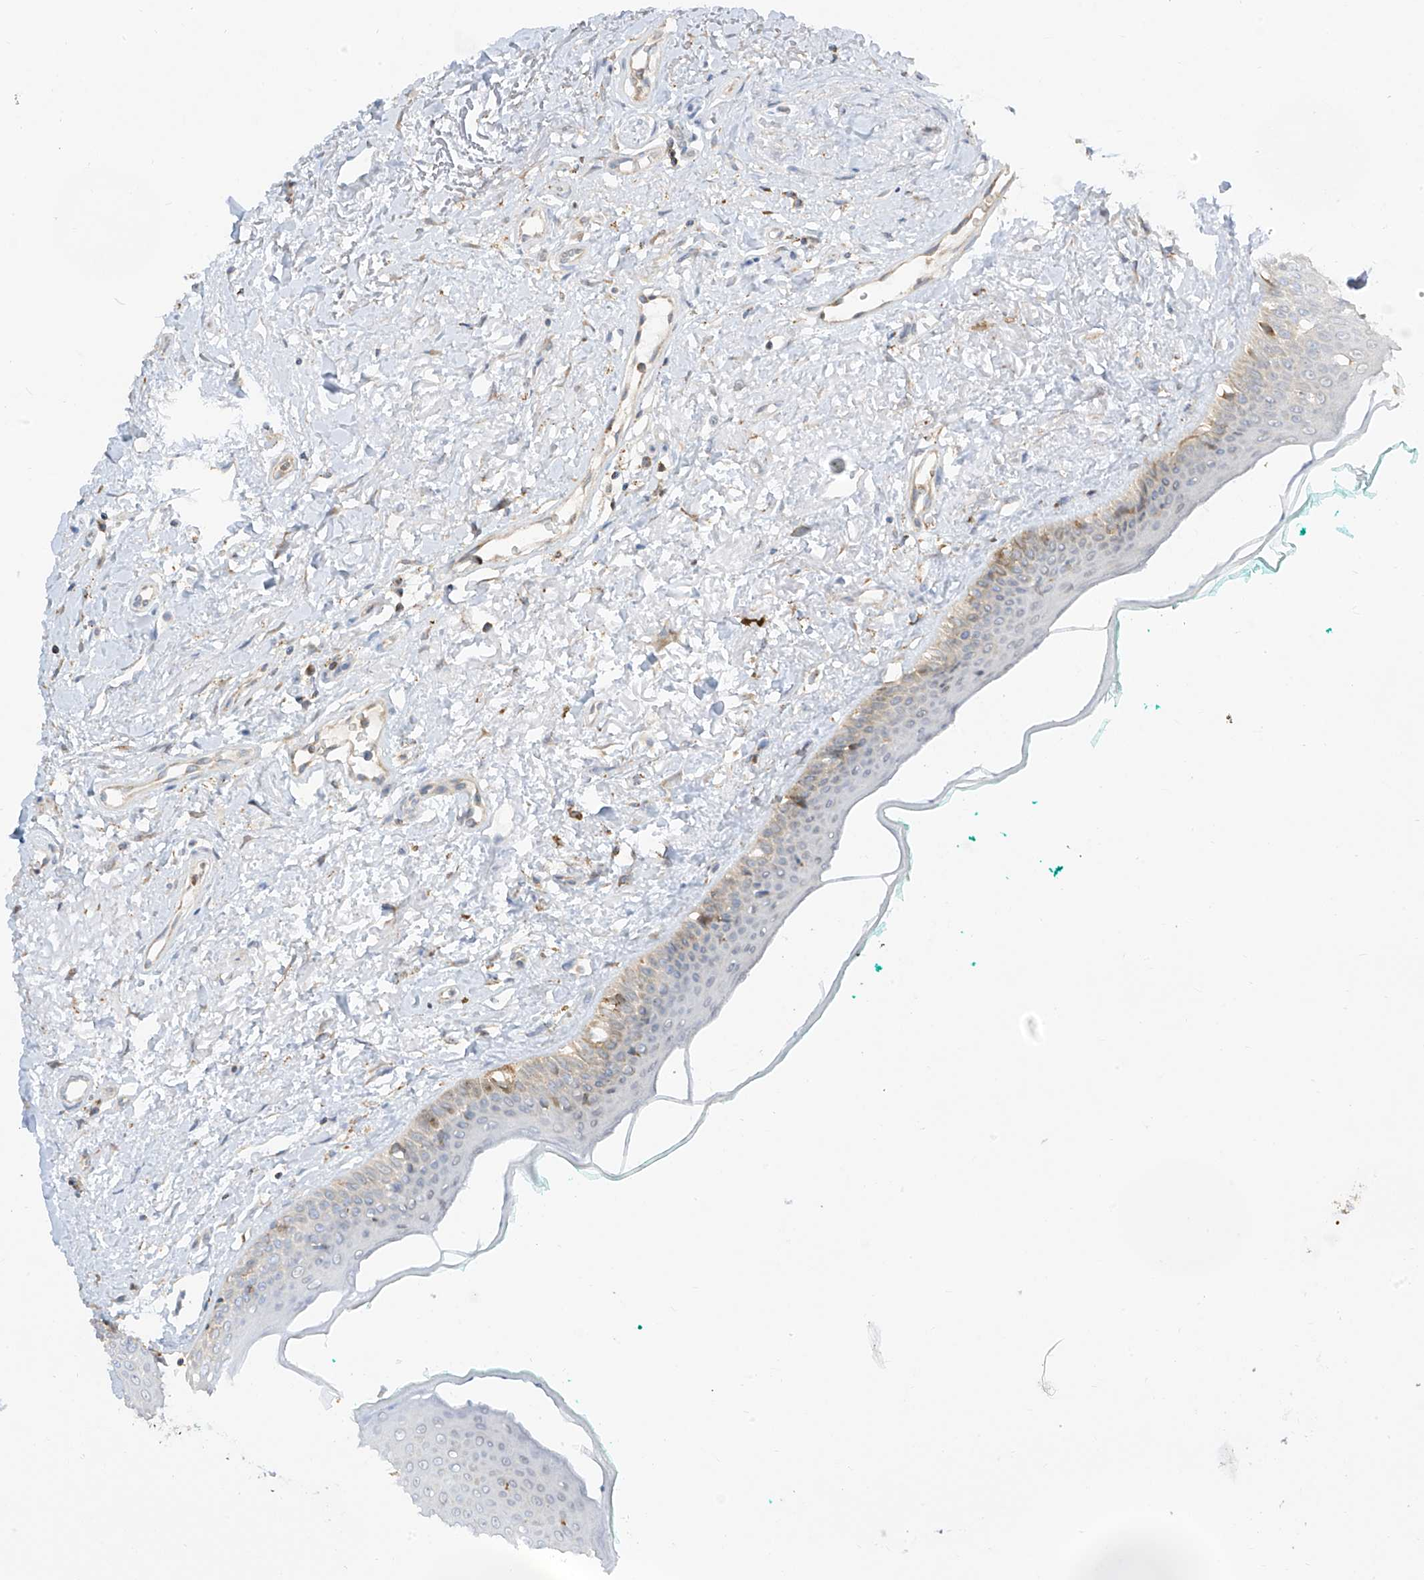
{"staining": {"intensity": "moderate", "quantity": "25%-75%", "location": "cytoplasmic/membranous"}, "tissue": "oral mucosa", "cell_type": "Squamous epithelial cells", "image_type": "normal", "snomed": [{"axis": "morphology", "description": "Normal tissue, NOS"}, {"axis": "topography", "description": "Oral tissue"}], "caption": "The micrograph reveals a brown stain indicating the presence of a protein in the cytoplasmic/membranous of squamous epithelial cells in oral mucosa.", "gene": "ETHE1", "patient": {"sex": "female", "age": 70}}